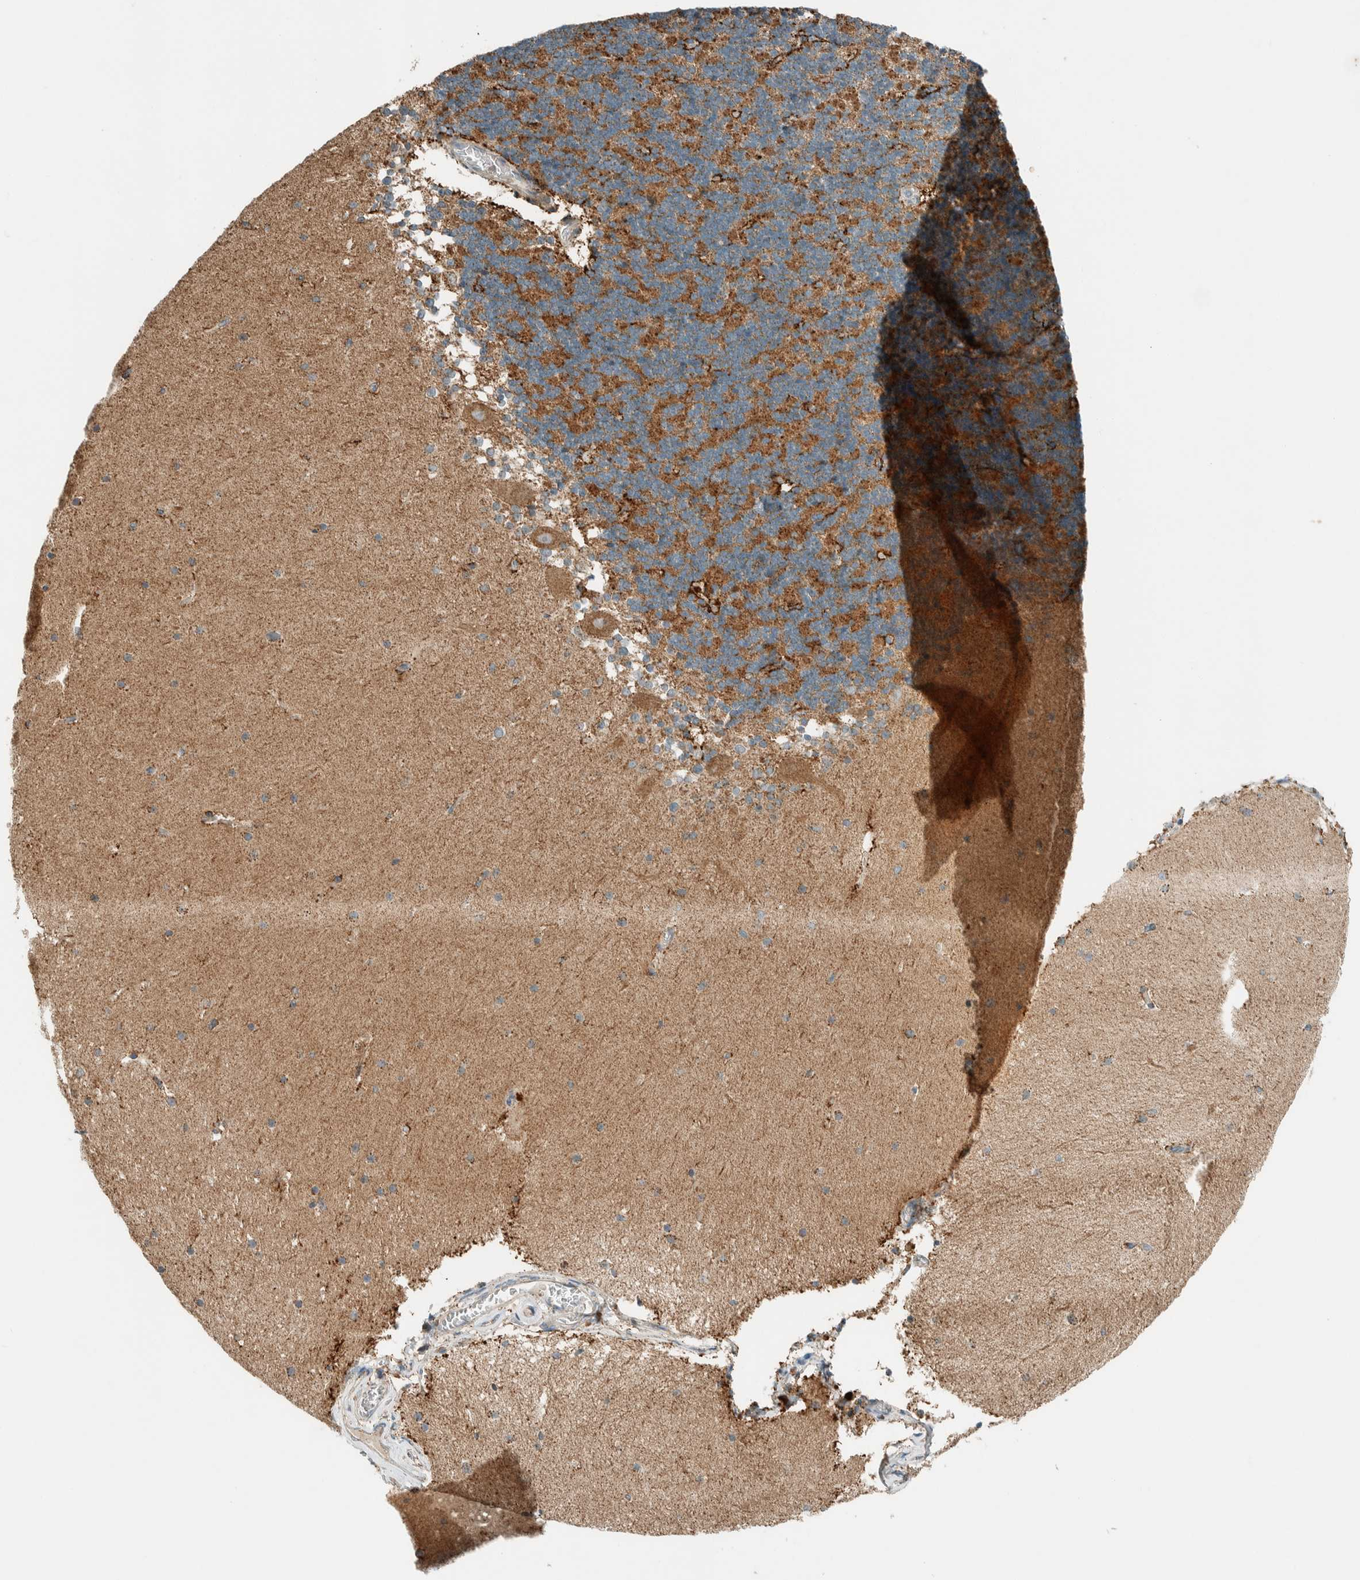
{"staining": {"intensity": "moderate", "quantity": "25%-75%", "location": "cytoplasmic/membranous"}, "tissue": "cerebellum", "cell_type": "Cells in granular layer", "image_type": "normal", "snomed": [{"axis": "morphology", "description": "Normal tissue, NOS"}, {"axis": "topography", "description": "Cerebellum"}], "caption": "High-magnification brightfield microscopy of normal cerebellum stained with DAB (brown) and counterstained with hematoxylin (blue). cells in granular layer exhibit moderate cytoplasmic/membranous positivity is seen in about25%-75% of cells.", "gene": "SPAG5", "patient": {"sex": "female", "age": 19}}